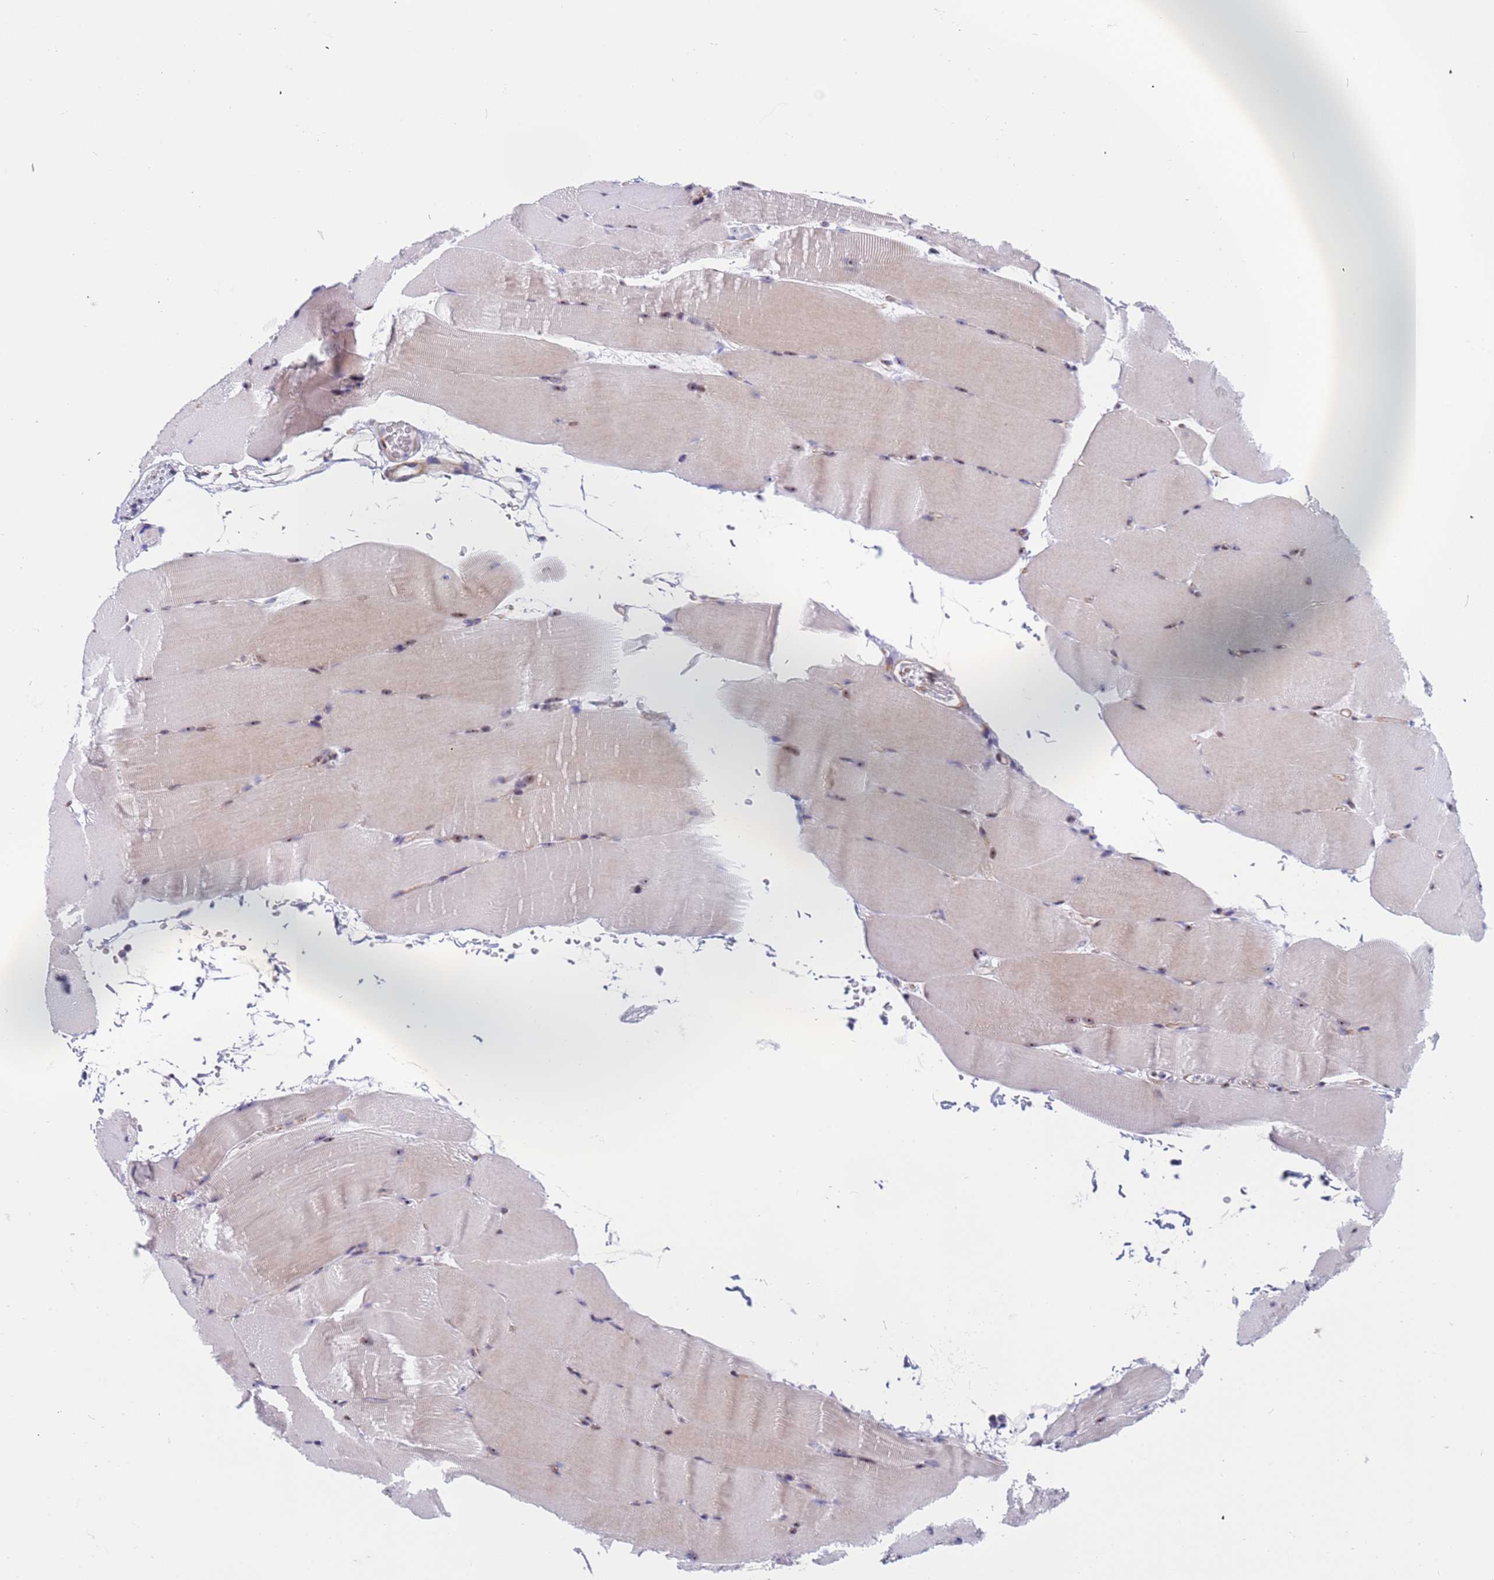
{"staining": {"intensity": "weak", "quantity": "25%-75%", "location": "cytoplasmic/membranous,nuclear"}, "tissue": "skeletal muscle", "cell_type": "Myocytes", "image_type": "normal", "snomed": [{"axis": "morphology", "description": "Normal tissue, NOS"}, {"axis": "topography", "description": "Skeletal muscle"}, {"axis": "topography", "description": "Parathyroid gland"}], "caption": "Myocytes show low levels of weak cytoplasmic/membranous,nuclear expression in approximately 25%-75% of cells in benign skeletal muscle. The staining was performed using DAB to visualize the protein expression in brown, while the nuclei were stained in blue with hematoxylin (Magnification: 20x).", "gene": "POP5", "patient": {"sex": "female", "age": 37}}